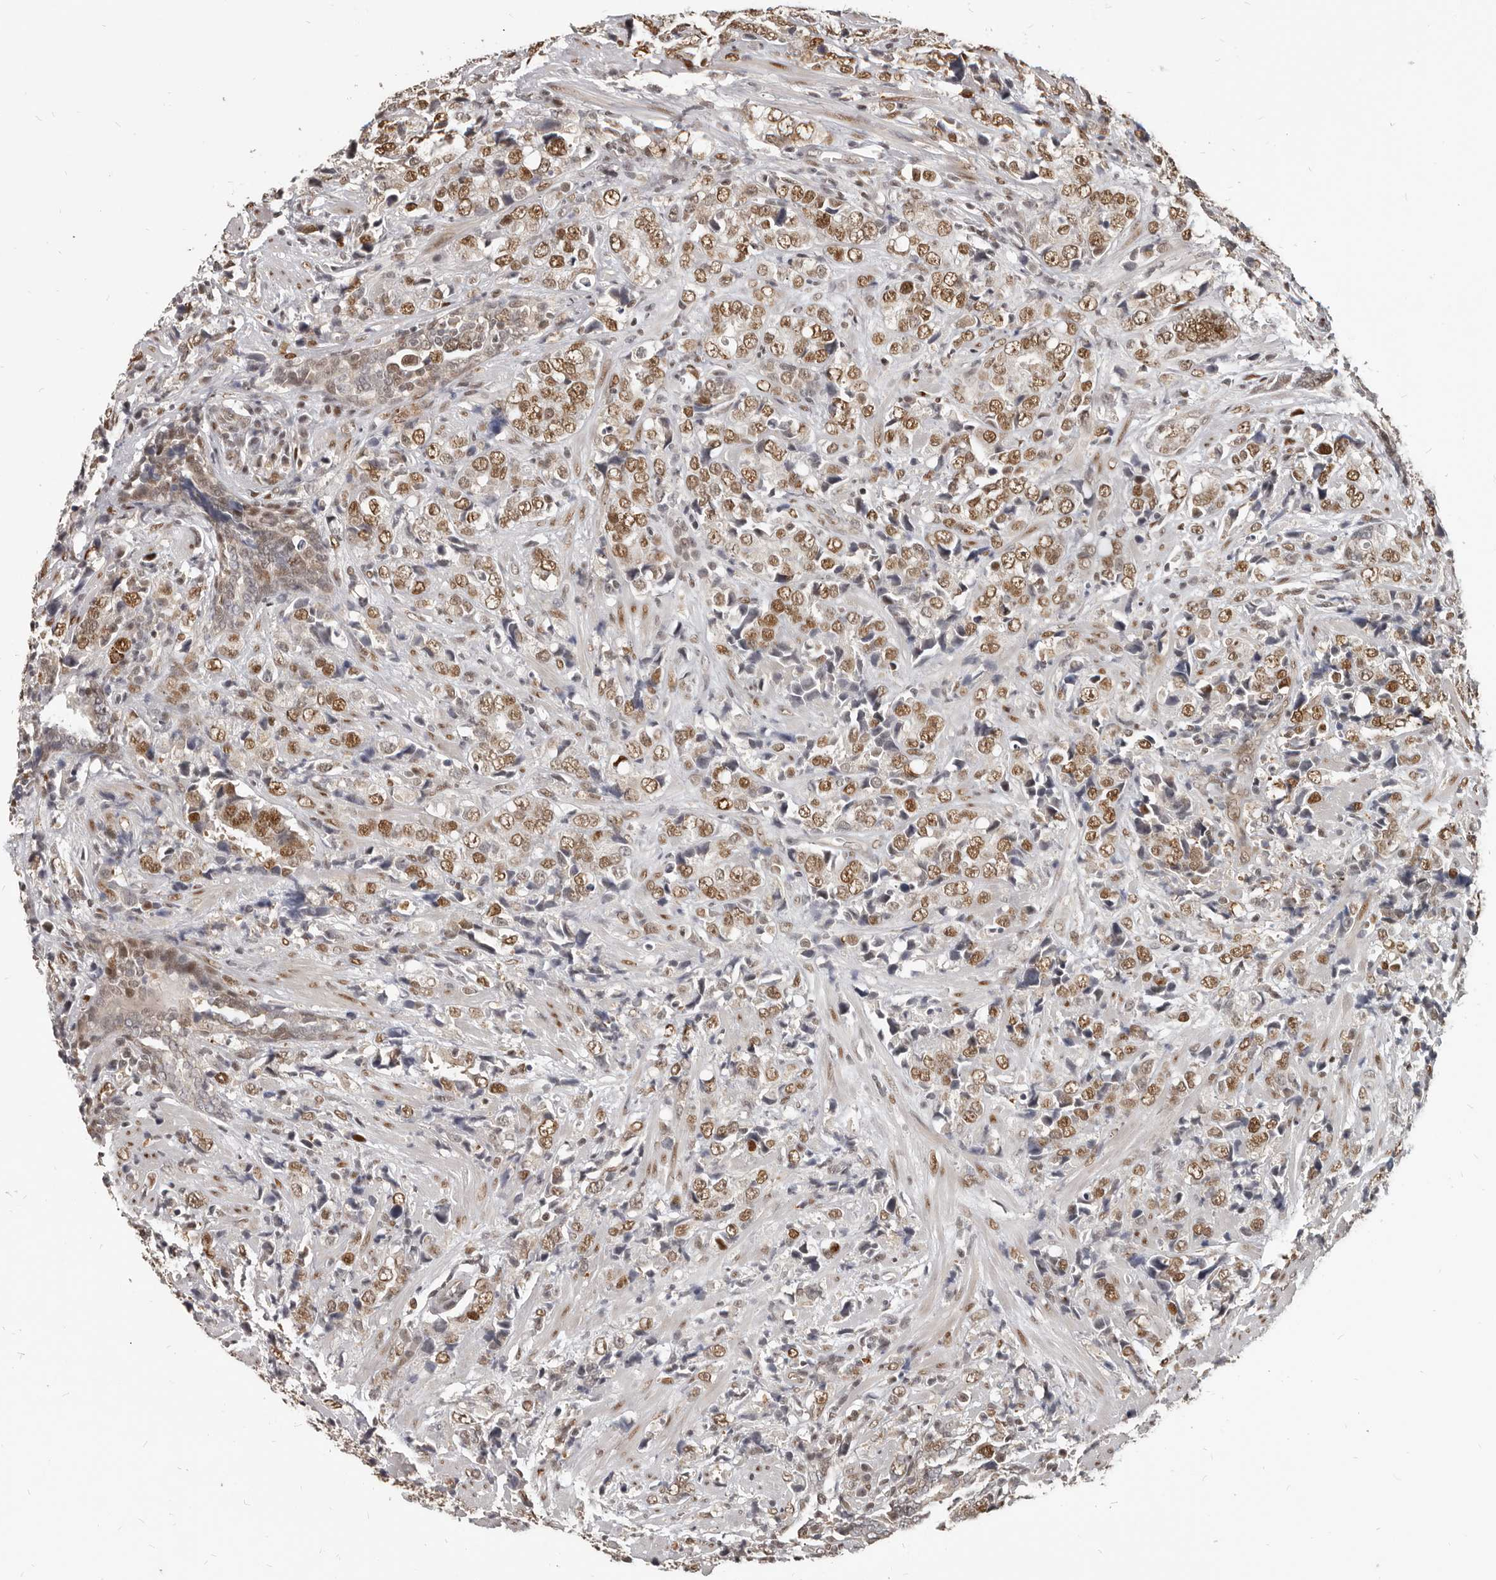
{"staining": {"intensity": "moderate", "quantity": ">75%", "location": "nuclear"}, "tissue": "prostate cancer", "cell_type": "Tumor cells", "image_type": "cancer", "snomed": [{"axis": "morphology", "description": "Adenocarcinoma, High grade"}, {"axis": "topography", "description": "Prostate"}], "caption": "A brown stain labels moderate nuclear expression of a protein in high-grade adenocarcinoma (prostate) tumor cells. The protein of interest is shown in brown color, while the nuclei are stained blue.", "gene": "ATF5", "patient": {"sex": "male", "age": 71}}